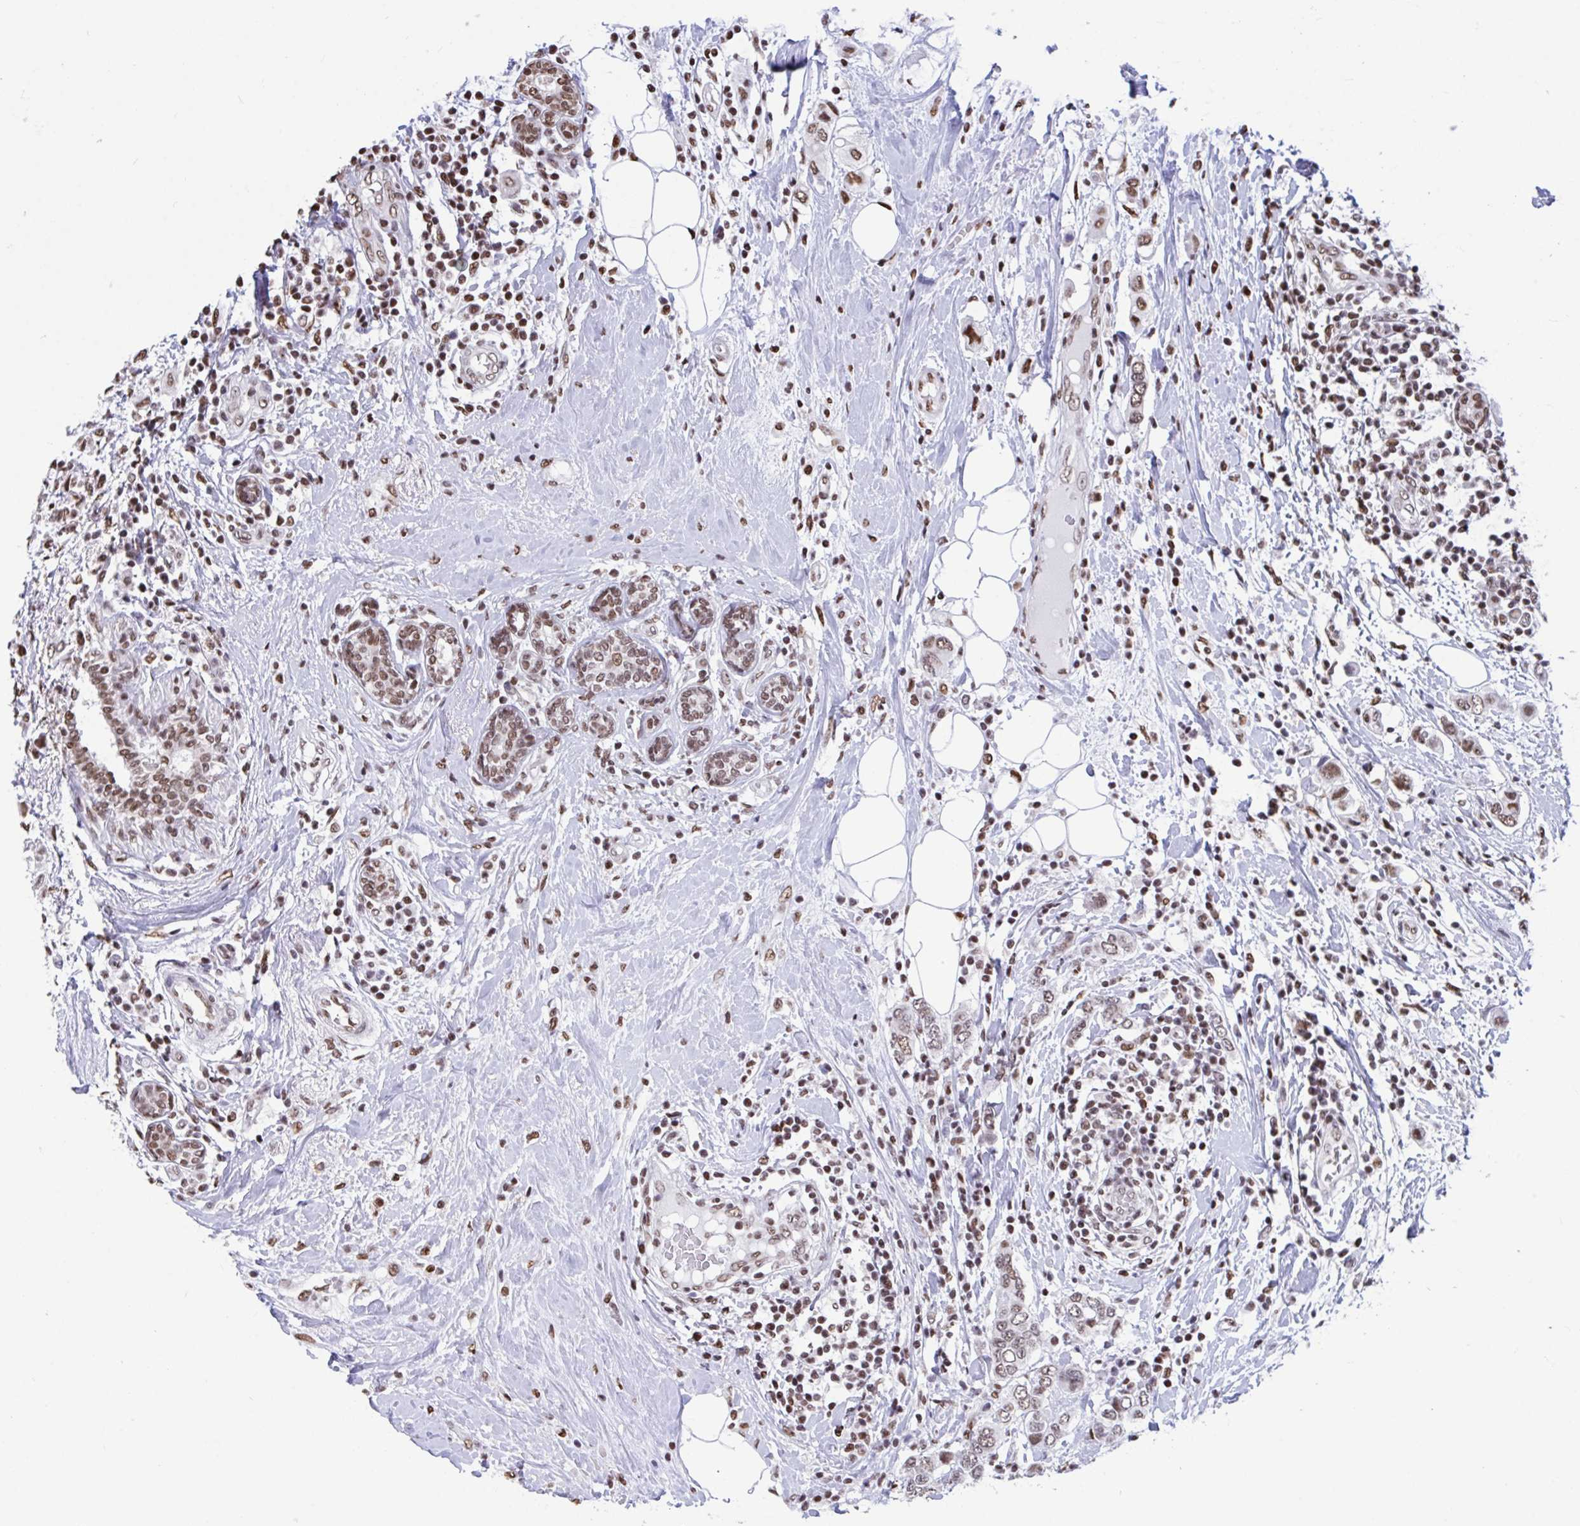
{"staining": {"intensity": "moderate", "quantity": ">75%", "location": "nuclear"}, "tissue": "breast cancer", "cell_type": "Tumor cells", "image_type": "cancer", "snomed": [{"axis": "morphology", "description": "Lobular carcinoma"}, {"axis": "topography", "description": "Breast"}], "caption": "Immunohistochemistry image of neoplastic tissue: lobular carcinoma (breast) stained using IHC displays medium levels of moderate protein expression localized specifically in the nuclear of tumor cells, appearing as a nuclear brown color.", "gene": "HNRNPDL", "patient": {"sex": "female", "age": 51}}